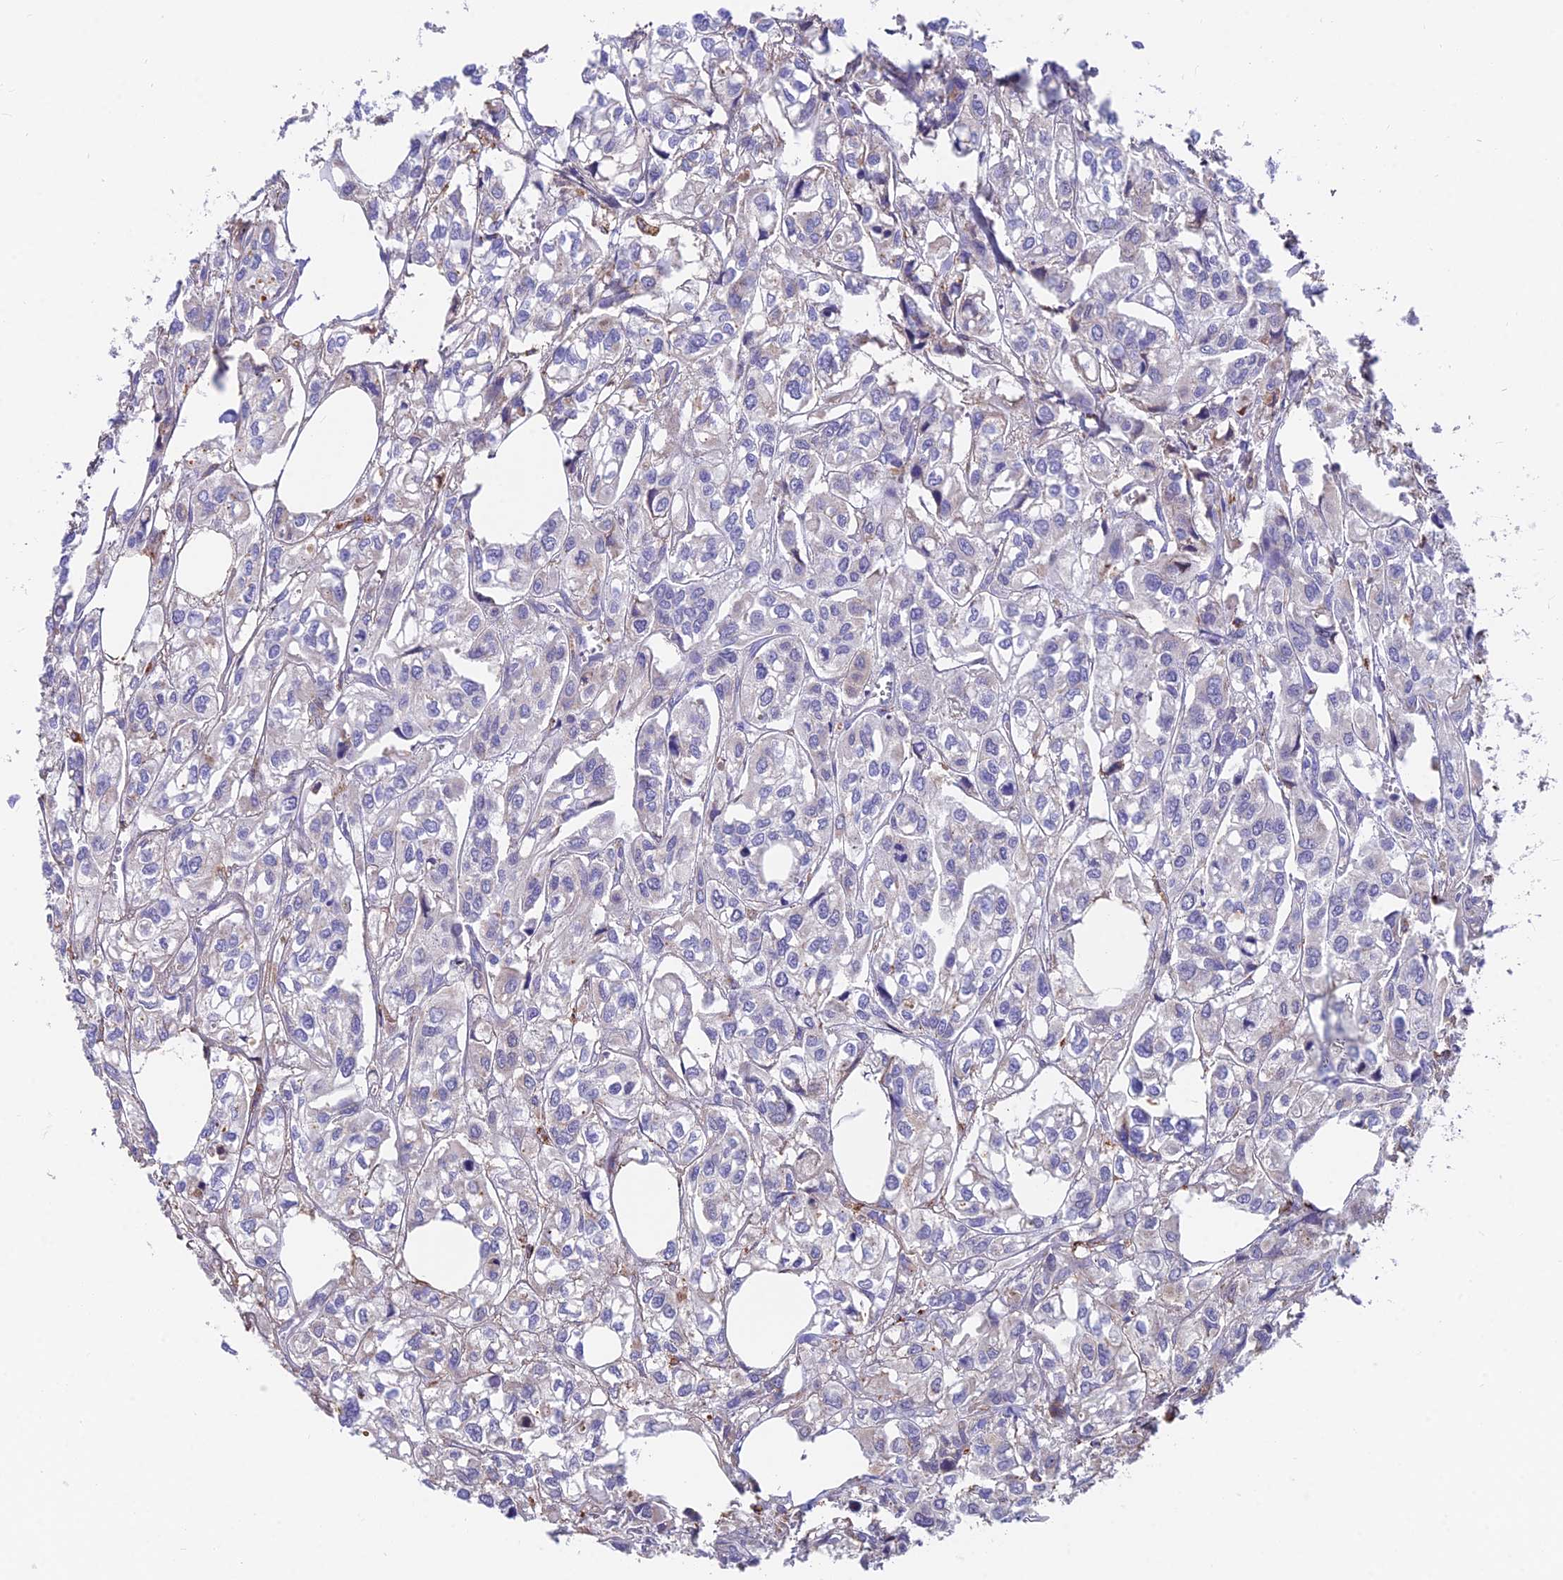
{"staining": {"intensity": "weak", "quantity": "<25%", "location": "cytoplasmic/membranous"}, "tissue": "urothelial cancer", "cell_type": "Tumor cells", "image_type": "cancer", "snomed": [{"axis": "morphology", "description": "Urothelial carcinoma, High grade"}, {"axis": "topography", "description": "Urinary bladder"}], "caption": "Immunohistochemistry histopathology image of human urothelial carcinoma (high-grade) stained for a protein (brown), which shows no expression in tumor cells.", "gene": "TIGD6", "patient": {"sex": "male", "age": 67}}